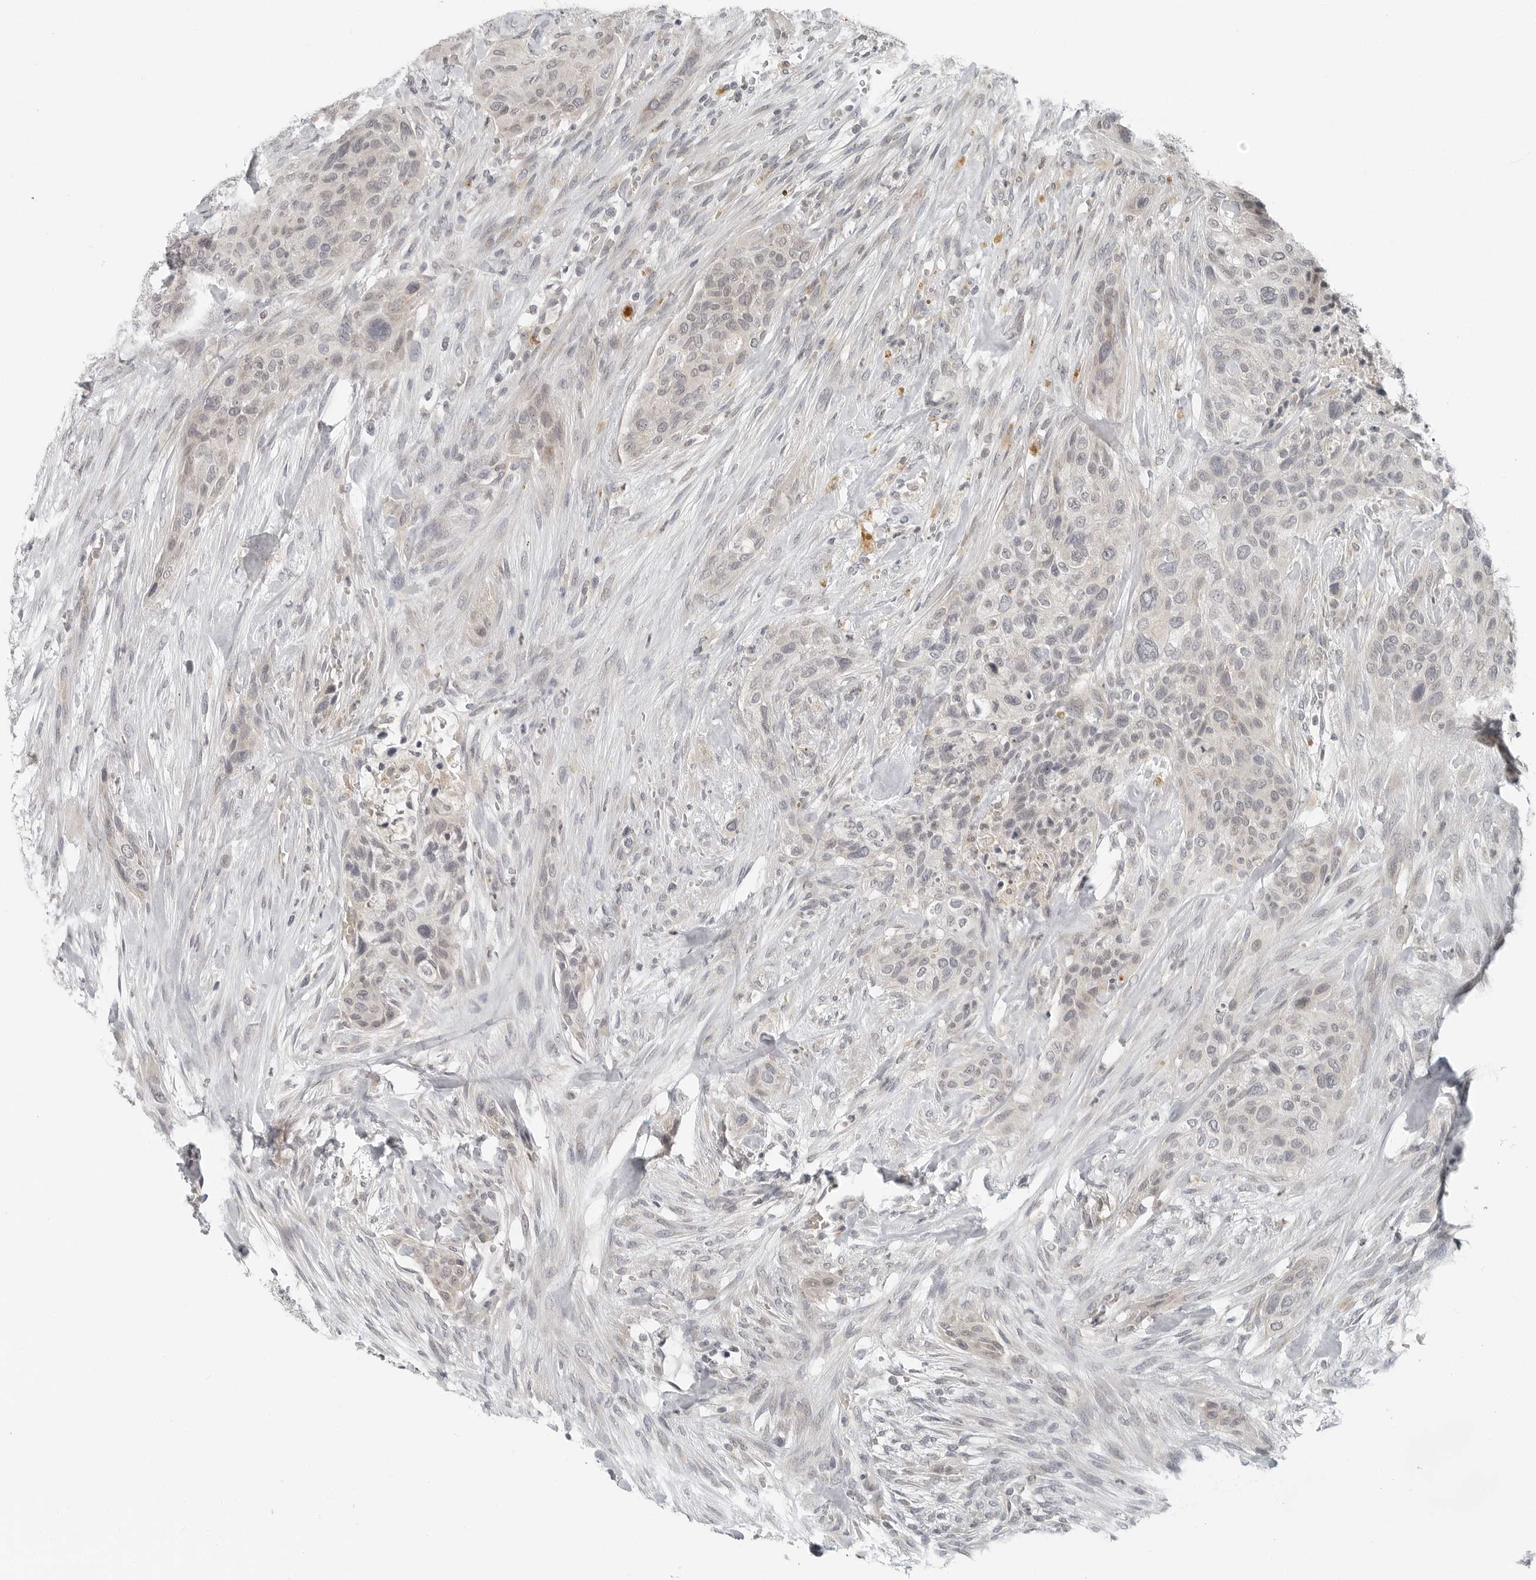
{"staining": {"intensity": "weak", "quantity": "25%-75%", "location": "nuclear"}, "tissue": "urothelial cancer", "cell_type": "Tumor cells", "image_type": "cancer", "snomed": [{"axis": "morphology", "description": "Urothelial carcinoma, High grade"}, {"axis": "topography", "description": "Urinary bladder"}], "caption": "Protein staining demonstrates weak nuclear positivity in approximately 25%-75% of tumor cells in high-grade urothelial carcinoma. The staining is performed using DAB brown chromogen to label protein expression. The nuclei are counter-stained blue using hematoxylin.", "gene": "FCRLB", "patient": {"sex": "male", "age": 35}}